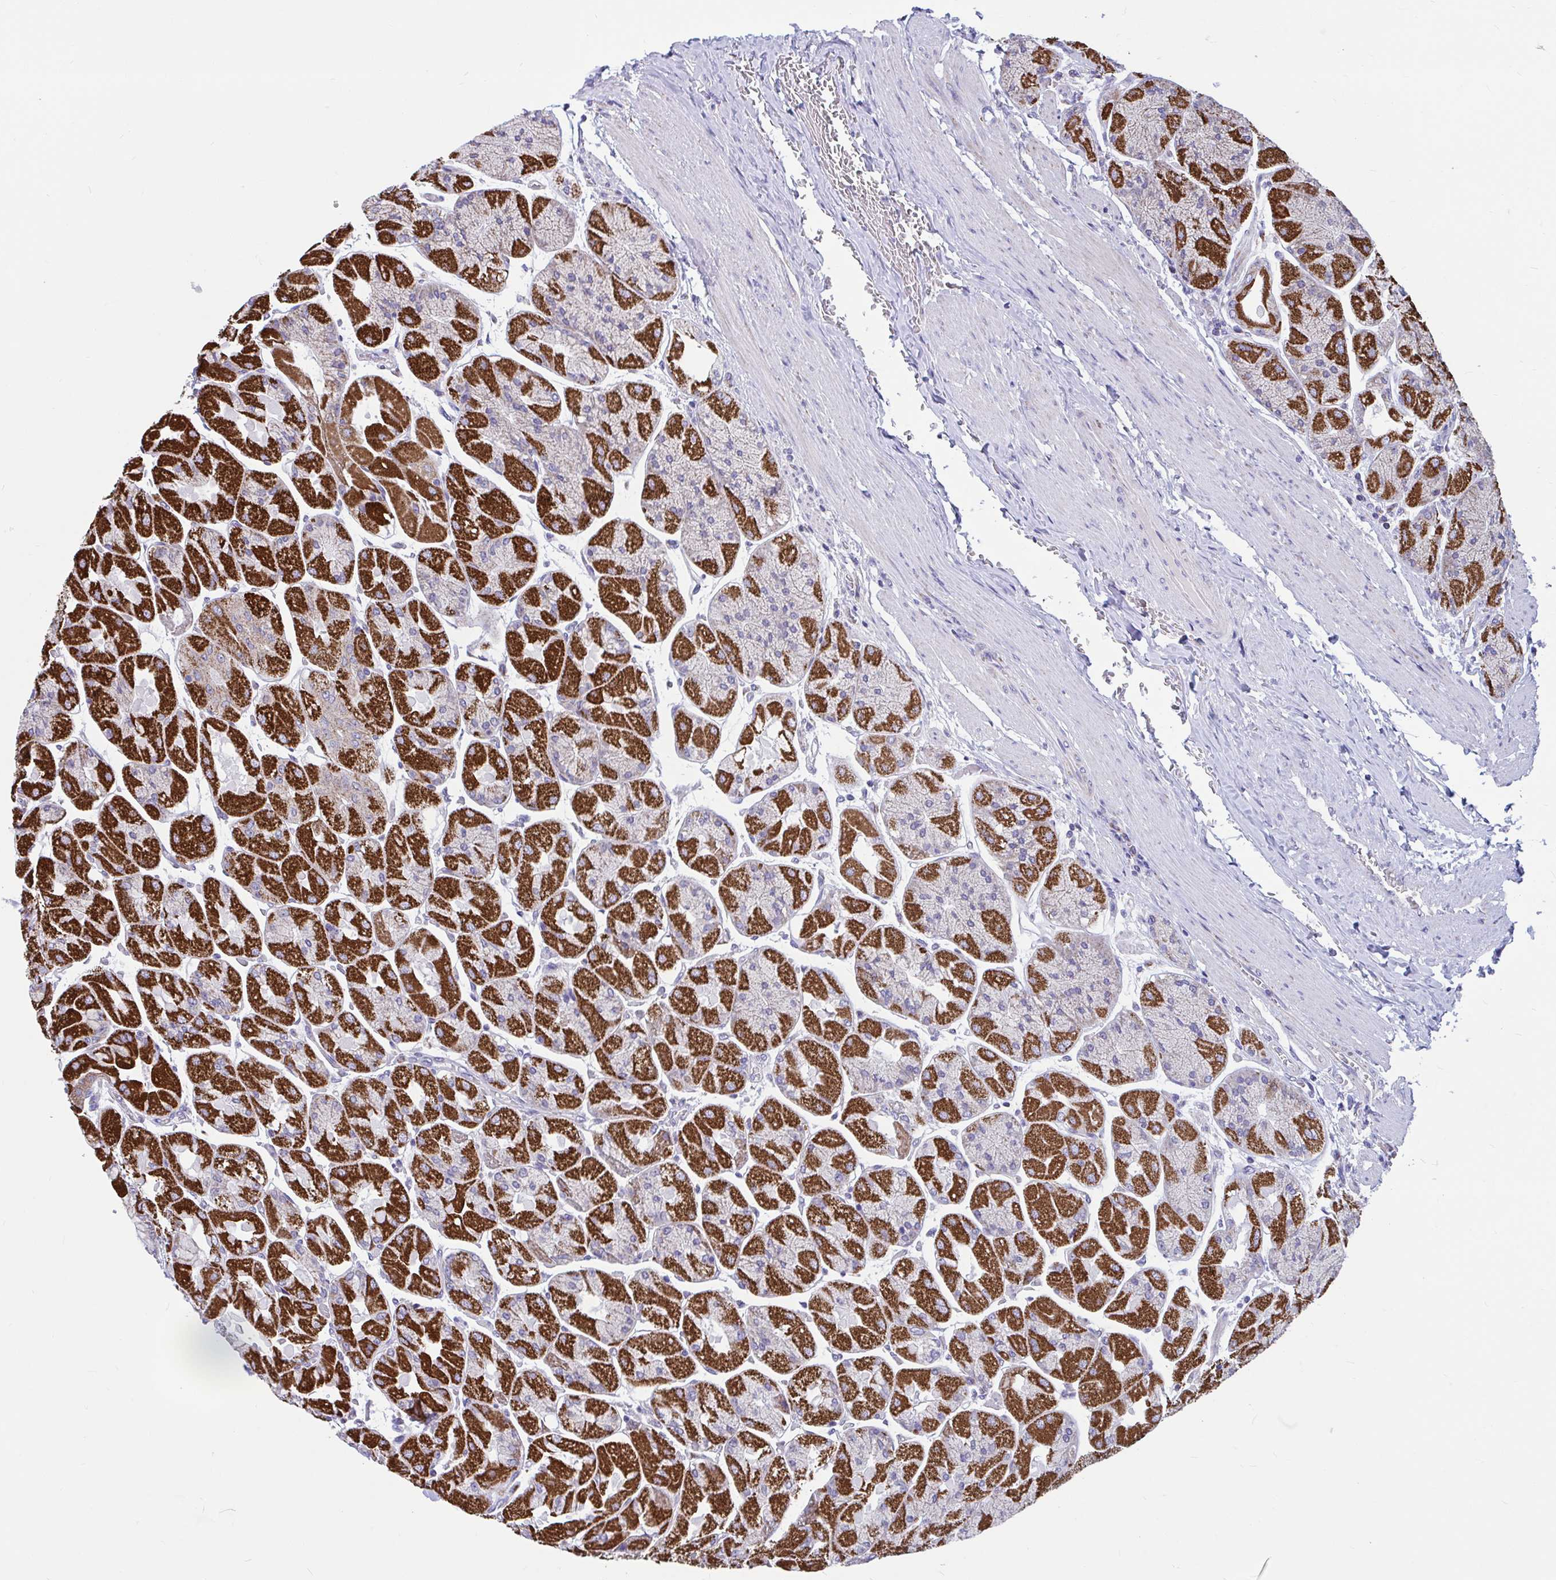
{"staining": {"intensity": "strong", "quantity": "25%-75%", "location": "cytoplasmic/membranous"}, "tissue": "stomach", "cell_type": "Glandular cells", "image_type": "normal", "snomed": [{"axis": "morphology", "description": "Normal tissue, NOS"}, {"axis": "topography", "description": "Stomach"}], "caption": "Immunohistochemistry histopathology image of unremarkable stomach: stomach stained using immunohistochemistry (IHC) displays high levels of strong protein expression localized specifically in the cytoplasmic/membranous of glandular cells, appearing as a cytoplasmic/membranous brown color.", "gene": "OR13A1", "patient": {"sex": "female", "age": 61}}